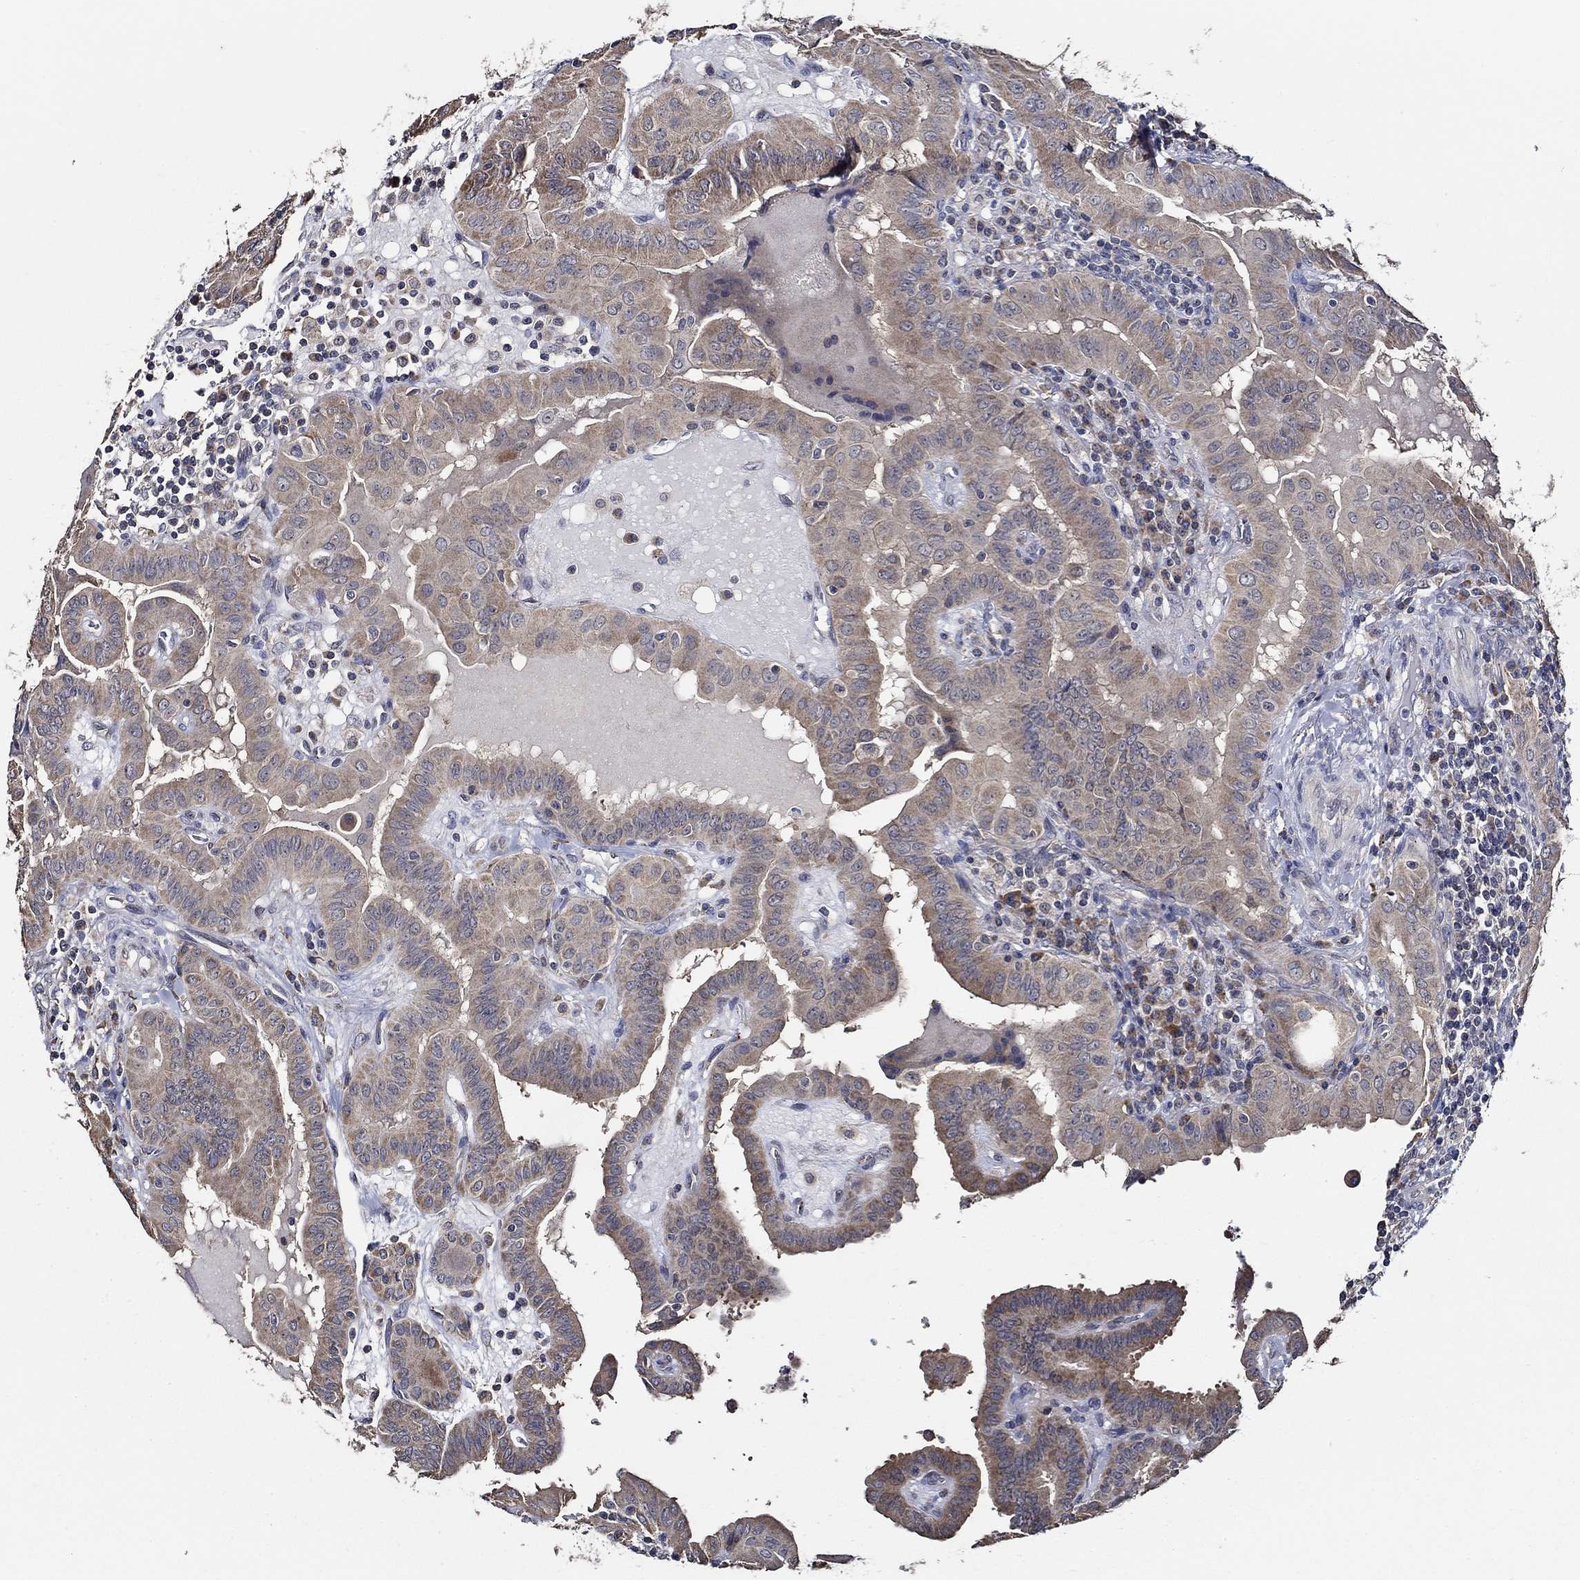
{"staining": {"intensity": "moderate", "quantity": "25%-75%", "location": "cytoplasmic/membranous"}, "tissue": "thyroid cancer", "cell_type": "Tumor cells", "image_type": "cancer", "snomed": [{"axis": "morphology", "description": "Papillary adenocarcinoma, NOS"}, {"axis": "topography", "description": "Thyroid gland"}], "caption": "High-power microscopy captured an IHC photomicrograph of papillary adenocarcinoma (thyroid), revealing moderate cytoplasmic/membranous expression in approximately 25%-75% of tumor cells.", "gene": "WDR53", "patient": {"sex": "female", "age": 37}}